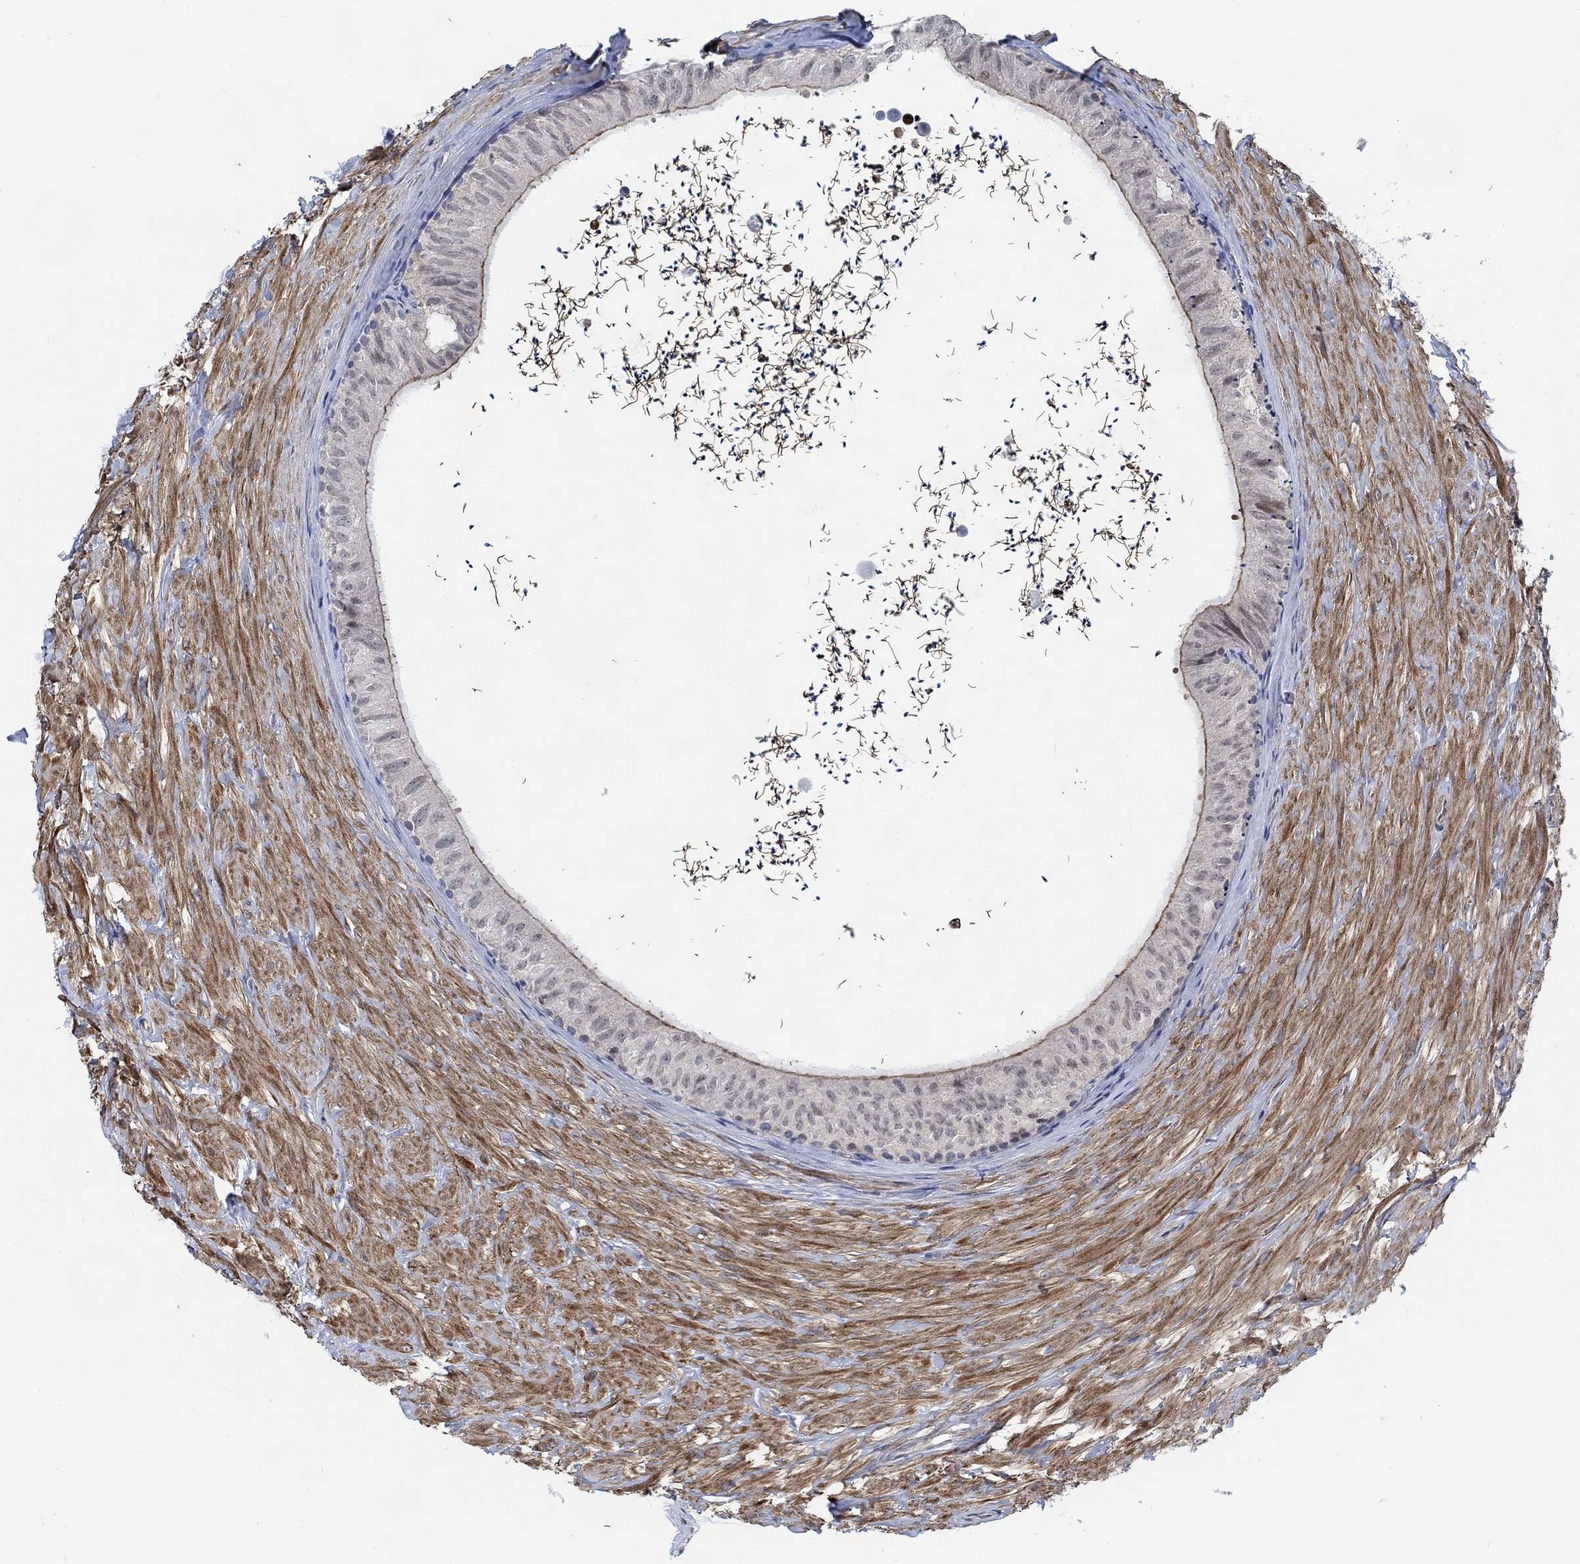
{"staining": {"intensity": "strong", "quantity": "<25%", "location": "cytoplasmic/membranous,nuclear"}, "tissue": "epididymis", "cell_type": "Glandular cells", "image_type": "normal", "snomed": [{"axis": "morphology", "description": "Normal tissue, NOS"}, {"axis": "topography", "description": "Epididymis"}], "caption": "Immunohistochemical staining of normal epididymis shows <25% levels of strong cytoplasmic/membranous,nuclear protein staining in about <25% of glandular cells. The staining was performed using DAB, with brown indicating positive protein expression. Nuclei are stained blue with hematoxylin.", "gene": "KCNH8", "patient": {"sex": "male", "age": 32}}